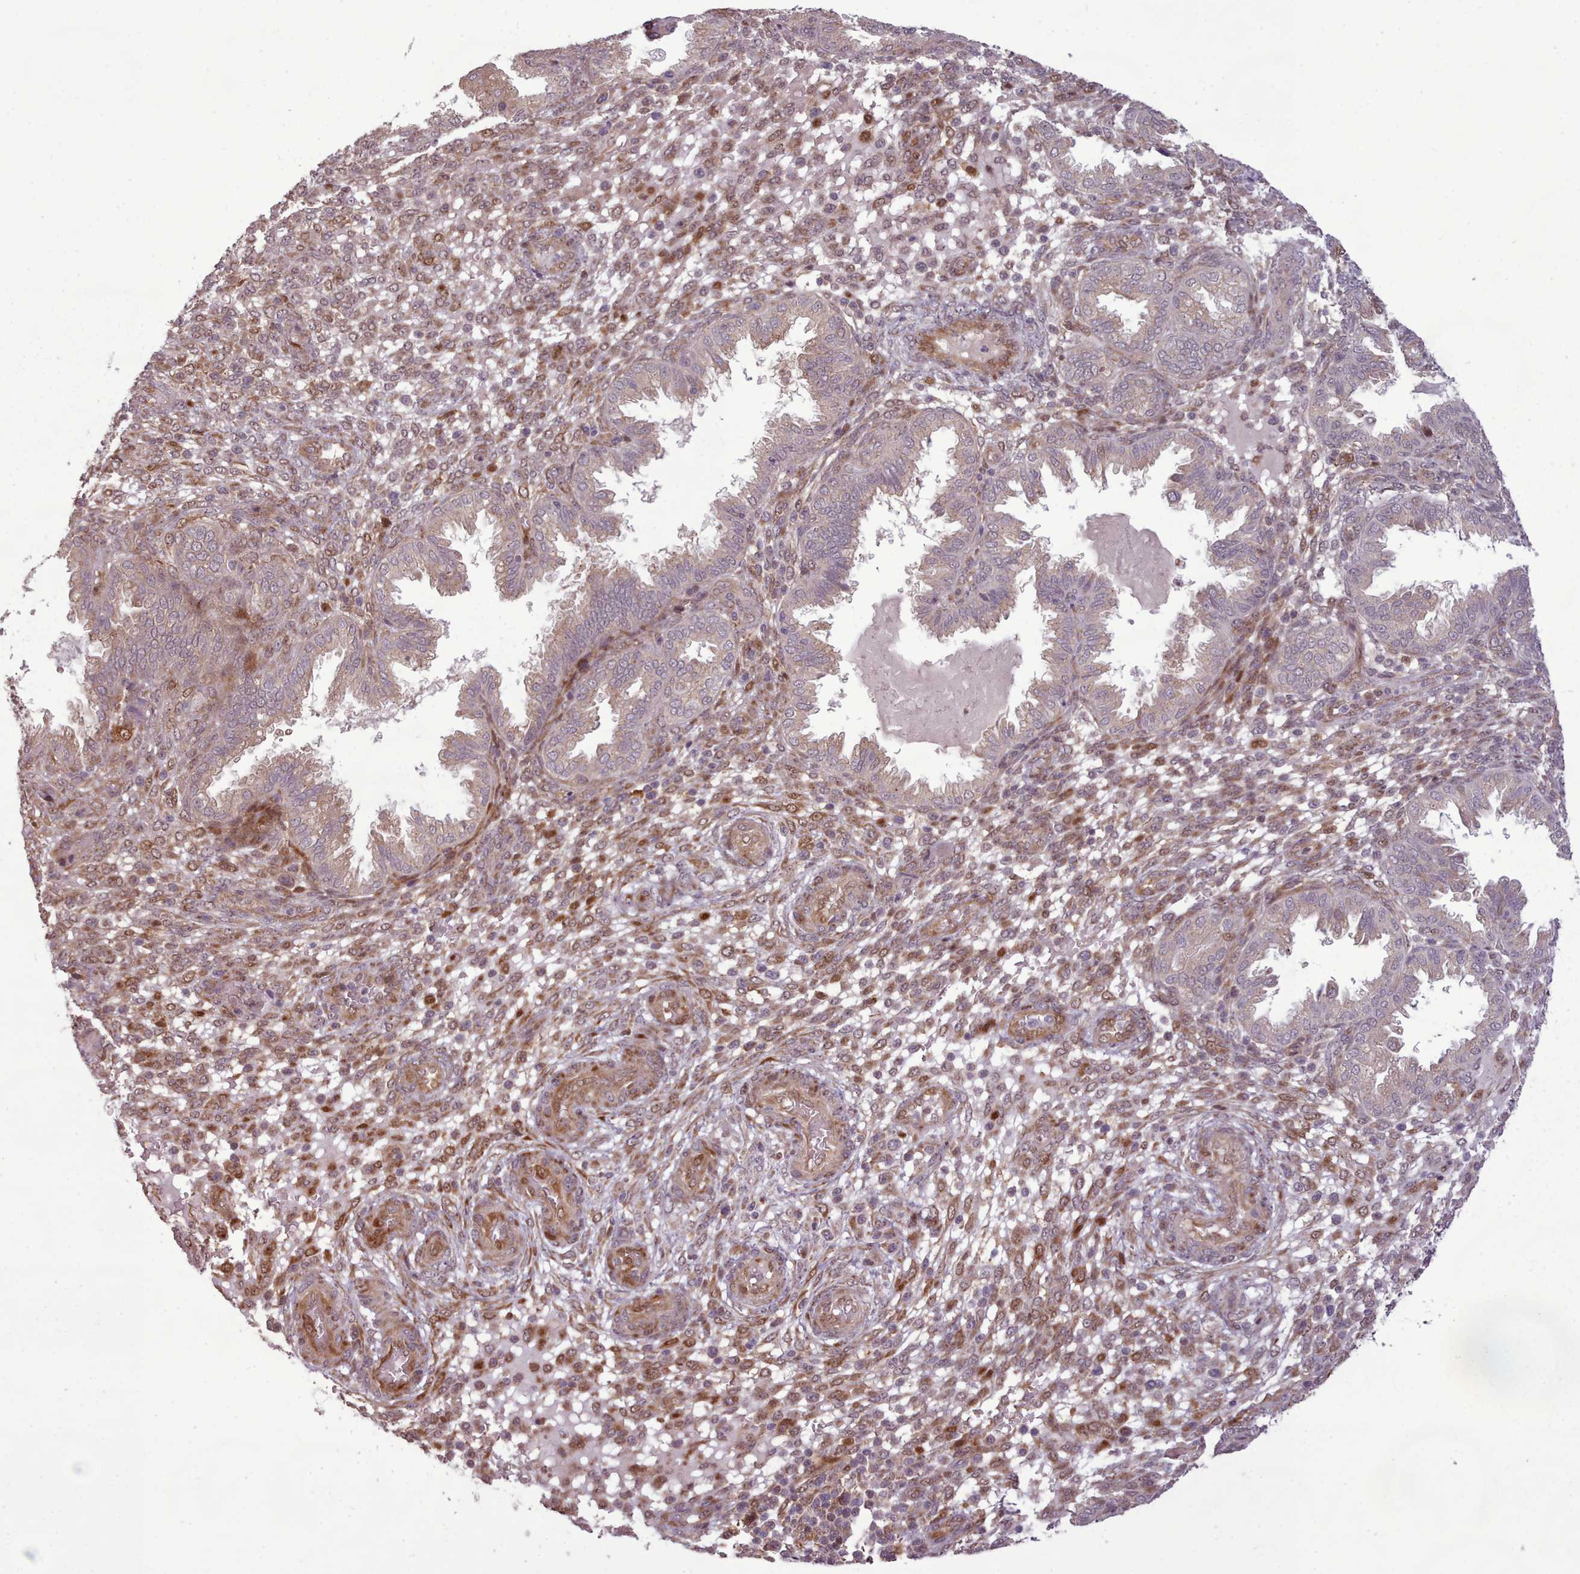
{"staining": {"intensity": "moderate", "quantity": "25%-75%", "location": "cytoplasmic/membranous,nuclear"}, "tissue": "endometrium", "cell_type": "Cells in endometrial stroma", "image_type": "normal", "snomed": [{"axis": "morphology", "description": "Normal tissue, NOS"}, {"axis": "topography", "description": "Endometrium"}], "caption": "A high-resolution image shows IHC staining of normal endometrium, which shows moderate cytoplasmic/membranous,nuclear expression in about 25%-75% of cells in endometrial stroma.", "gene": "LGALS9B", "patient": {"sex": "female", "age": 33}}